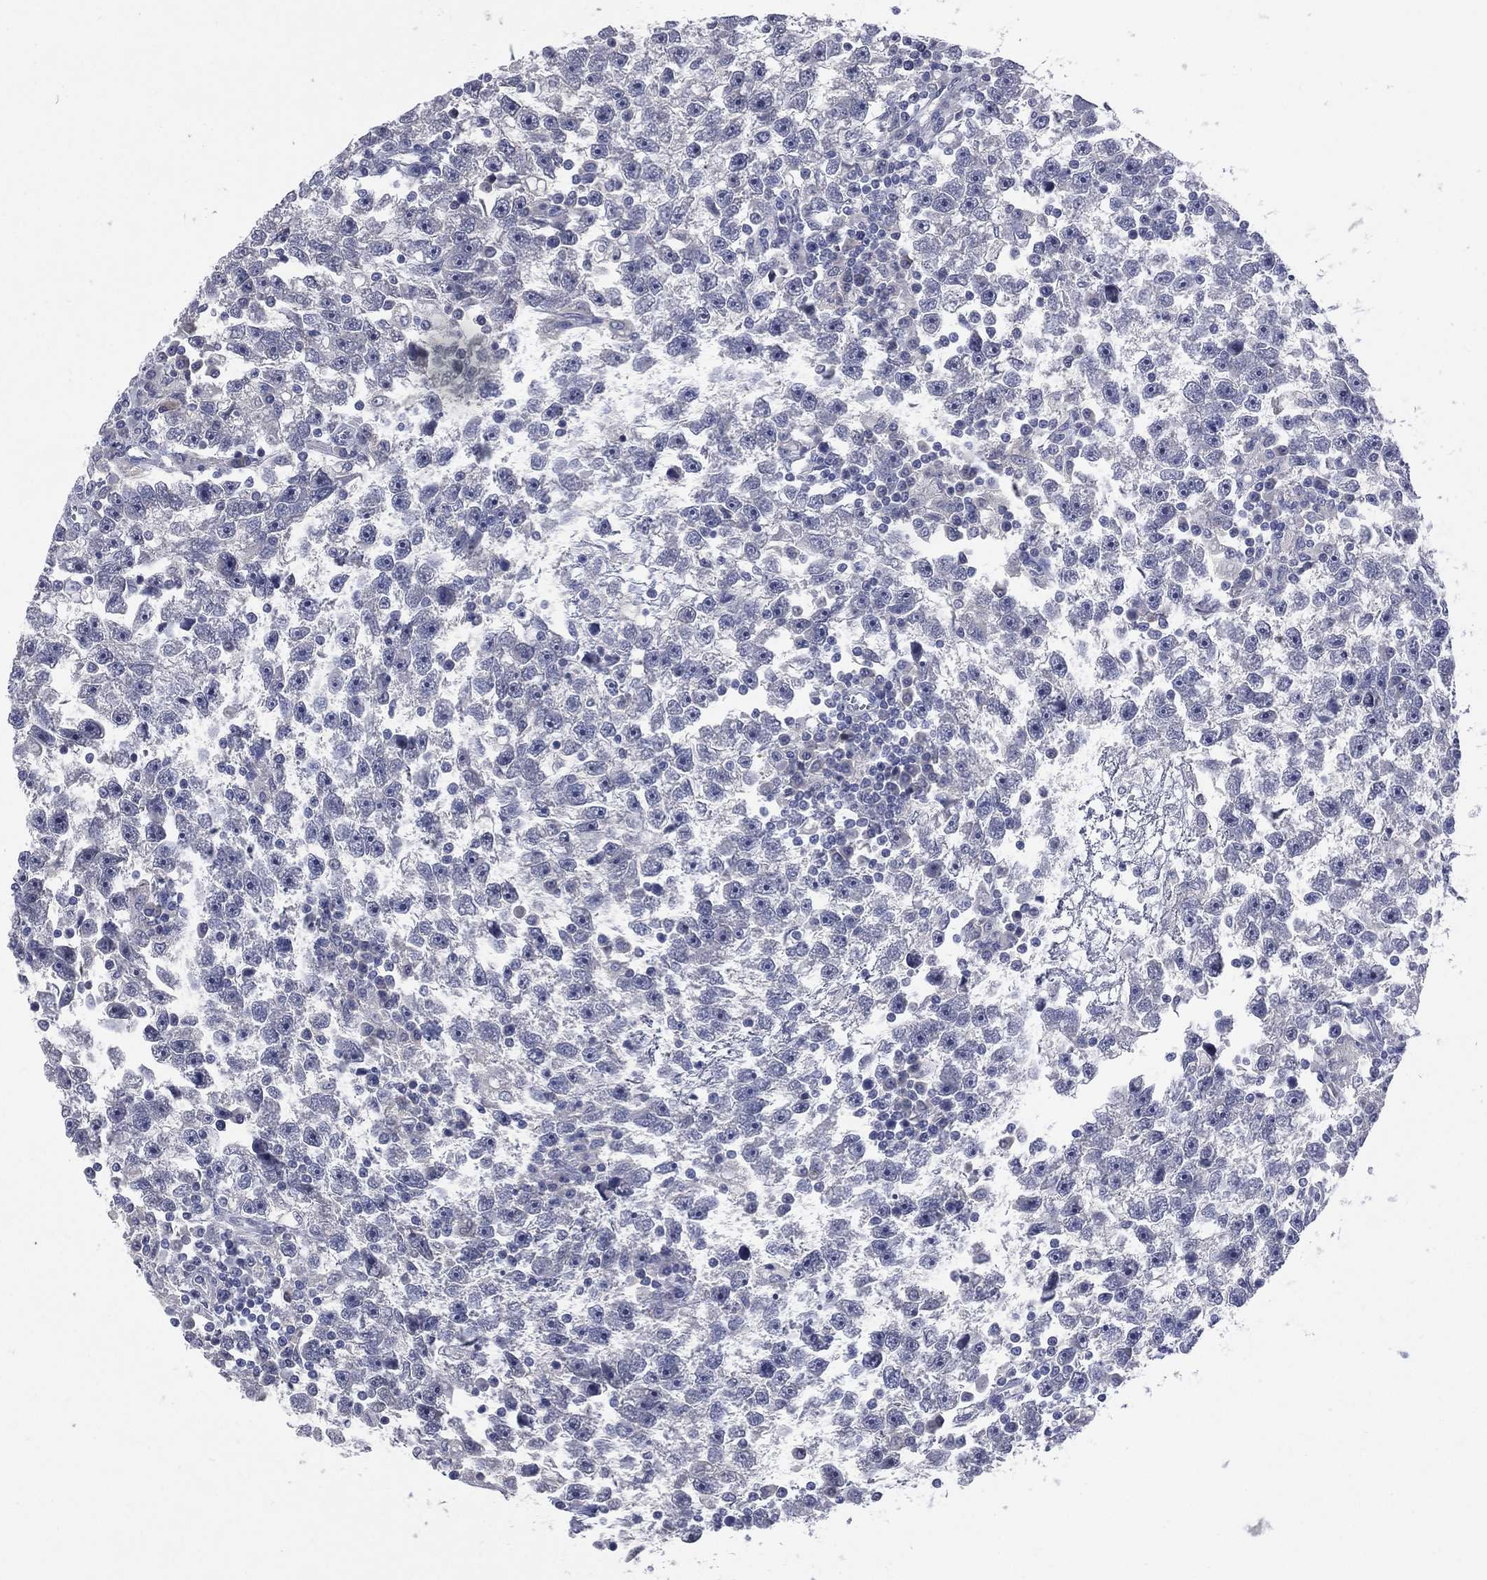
{"staining": {"intensity": "negative", "quantity": "none", "location": "none"}, "tissue": "testis cancer", "cell_type": "Tumor cells", "image_type": "cancer", "snomed": [{"axis": "morphology", "description": "Seminoma, NOS"}, {"axis": "topography", "description": "Testis"}], "caption": "This is an immunohistochemistry photomicrograph of human testis seminoma. There is no staining in tumor cells.", "gene": "KRT35", "patient": {"sex": "male", "age": 47}}